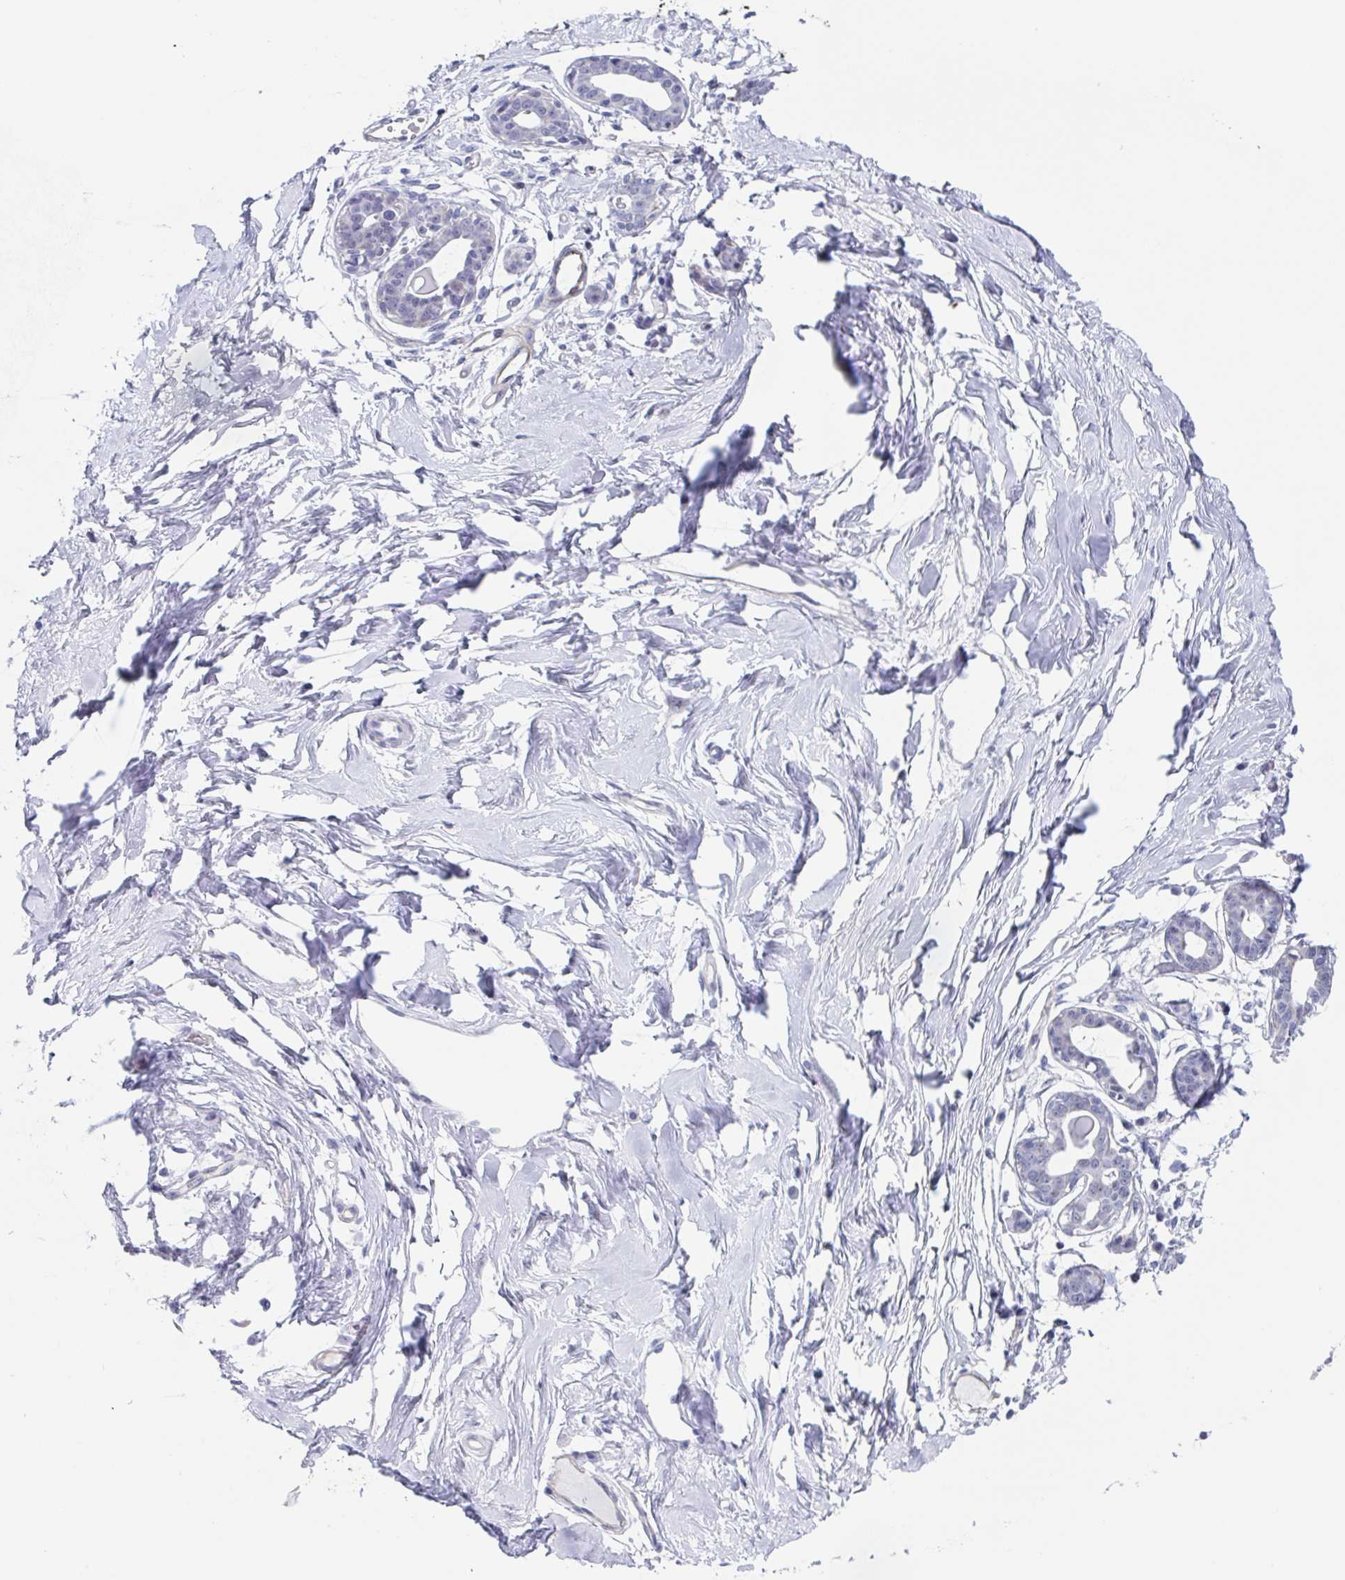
{"staining": {"intensity": "negative", "quantity": "none", "location": "none"}, "tissue": "breast", "cell_type": "Adipocytes", "image_type": "normal", "snomed": [{"axis": "morphology", "description": "Normal tissue, NOS"}, {"axis": "topography", "description": "Breast"}], "caption": "DAB (3,3'-diaminobenzidine) immunohistochemical staining of benign human breast displays no significant staining in adipocytes.", "gene": "PBOV1", "patient": {"sex": "female", "age": 45}}